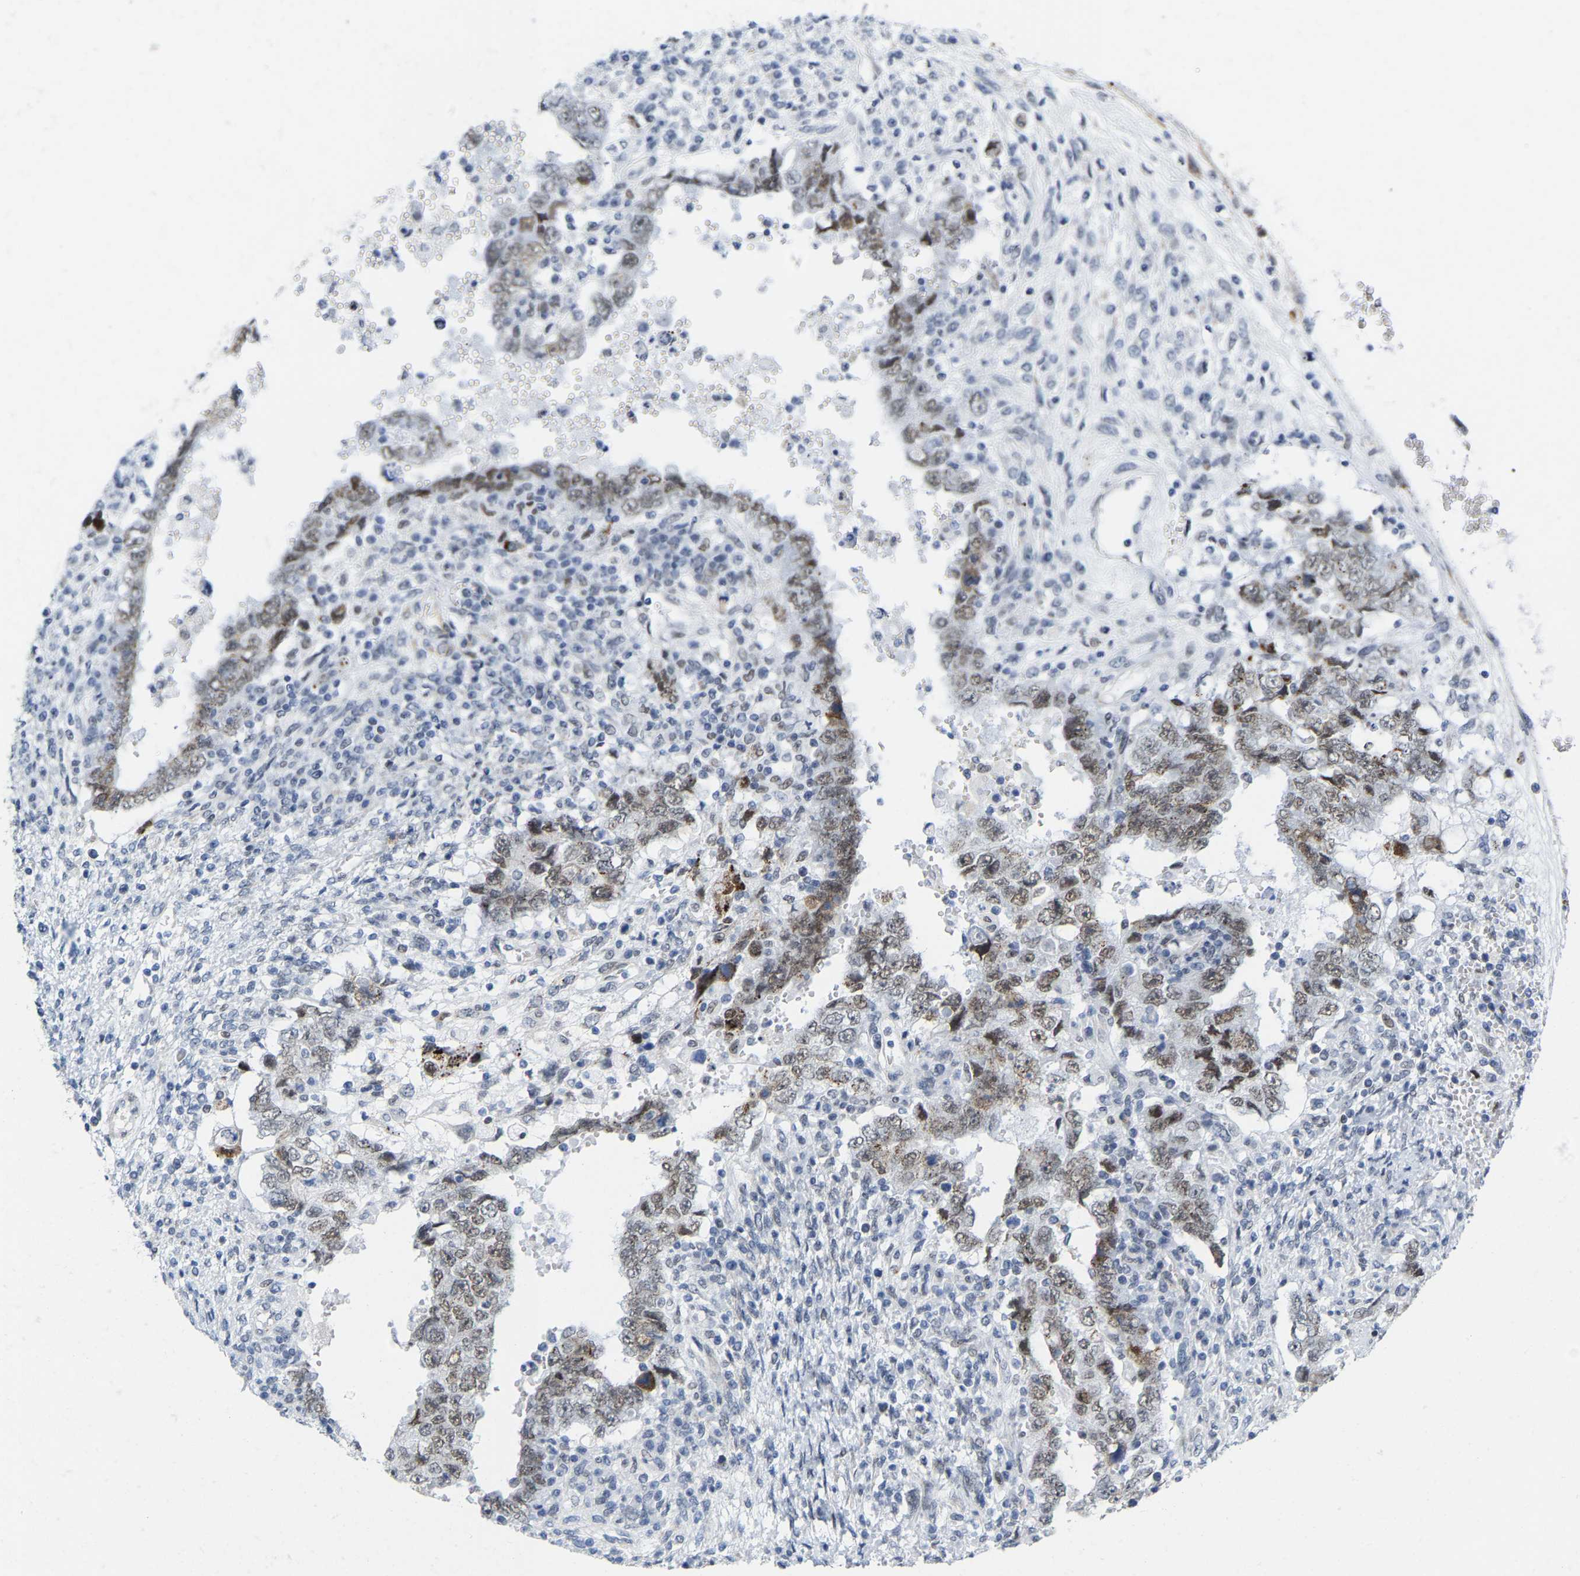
{"staining": {"intensity": "moderate", "quantity": ">75%", "location": "nuclear"}, "tissue": "testis cancer", "cell_type": "Tumor cells", "image_type": "cancer", "snomed": [{"axis": "morphology", "description": "Carcinoma, Embryonal, NOS"}, {"axis": "topography", "description": "Testis"}], "caption": "This is an image of immunohistochemistry (IHC) staining of testis cancer, which shows moderate staining in the nuclear of tumor cells.", "gene": "FAM180A", "patient": {"sex": "male", "age": 26}}